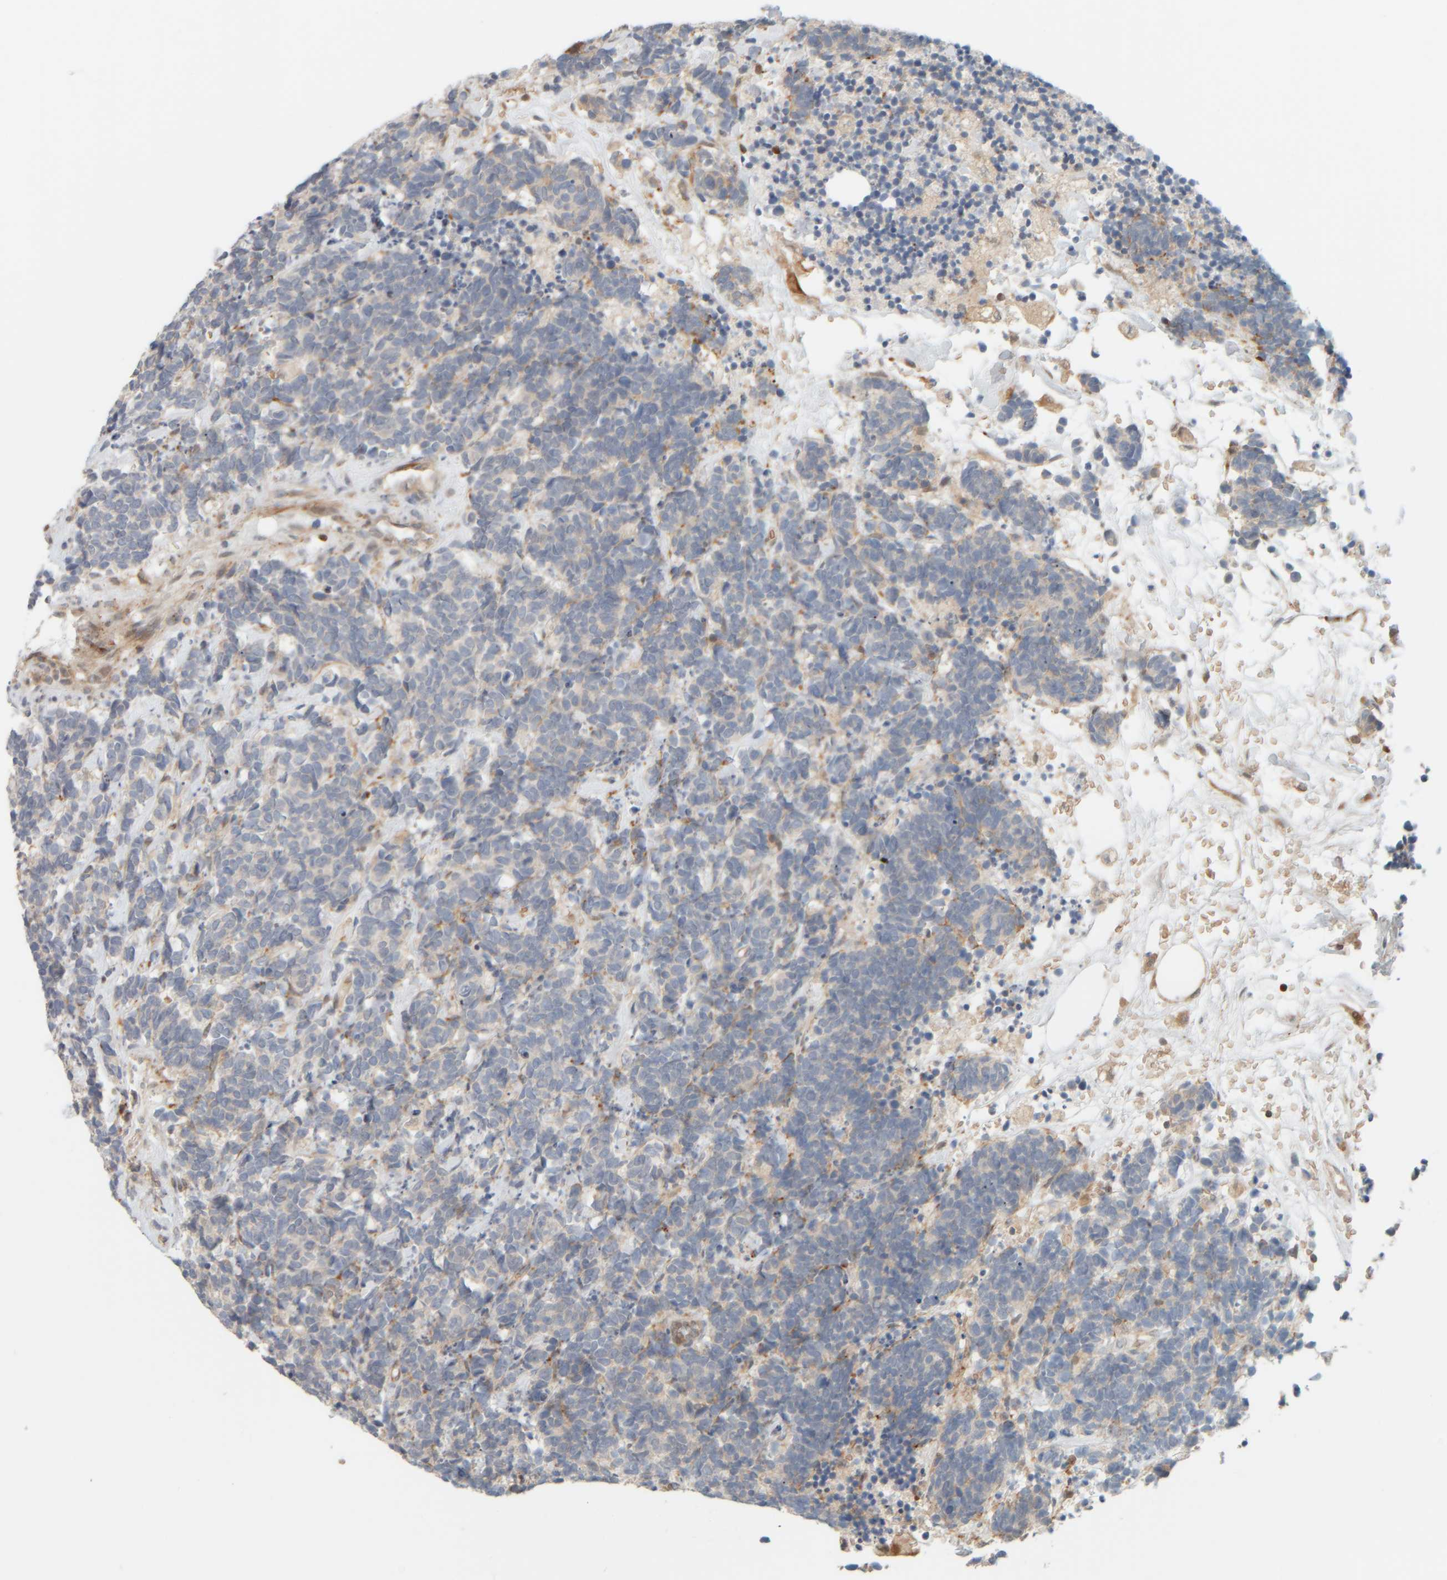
{"staining": {"intensity": "weak", "quantity": "<25%", "location": "cytoplasmic/membranous"}, "tissue": "carcinoid", "cell_type": "Tumor cells", "image_type": "cancer", "snomed": [{"axis": "morphology", "description": "Carcinoma, NOS"}, {"axis": "morphology", "description": "Carcinoid, malignant, NOS"}, {"axis": "topography", "description": "Urinary bladder"}], "caption": "A micrograph of human carcinoid is negative for staining in tumor cells.", "gene": "PTGES3L-AARSD1", "patient": {"sex": "male", "age": 57}}